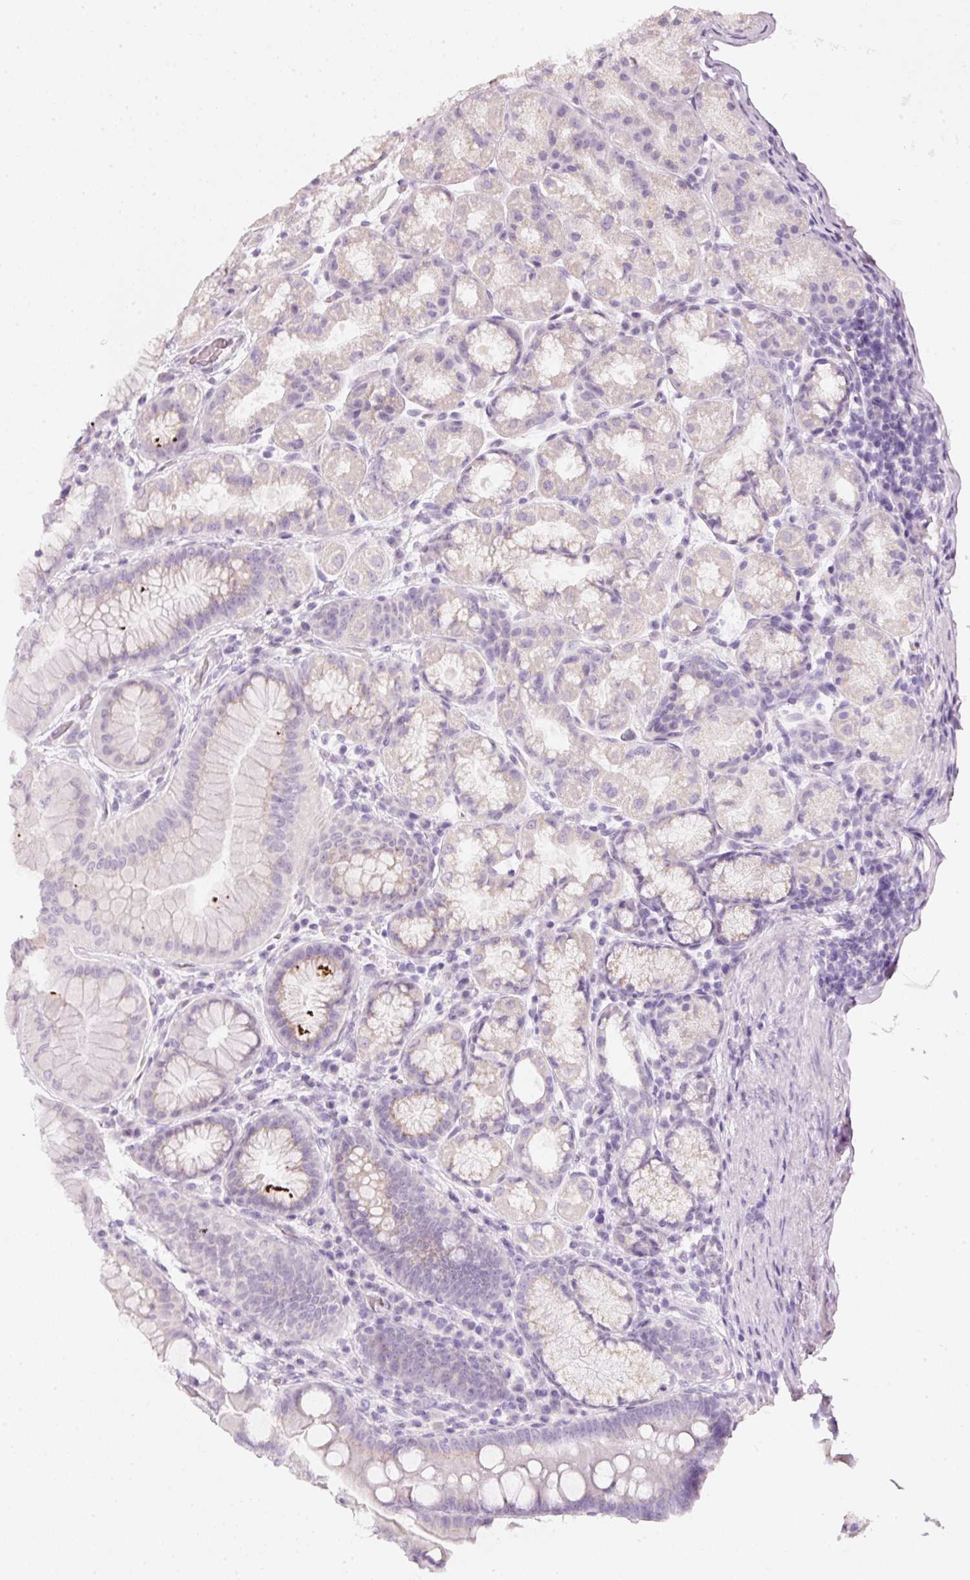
{"staining": {"intensity": "weak", "quantity": "<25%", "location": "cytoplasmic/membranous"}, "tissue": "stomach", "cell_type": "Glandular cells", "image_type": "normal", "snomed": [{"axis": "morphology", "description": "Normal tissue, NOS"}, {"axis": "topography", "description": "Stomach, upper"}, {"axis": "topography", "description": "Stomach"}], "caption": "DAB (3,3'-diaminobenzidine) immunohistochemical staining of unremarkable human stomach demonstrates no significant positivity in glandular cells. Nuclei are stained in blue.", "gene": "ENSG00000206549", "patient": {"sex": "male", "age": 68}}